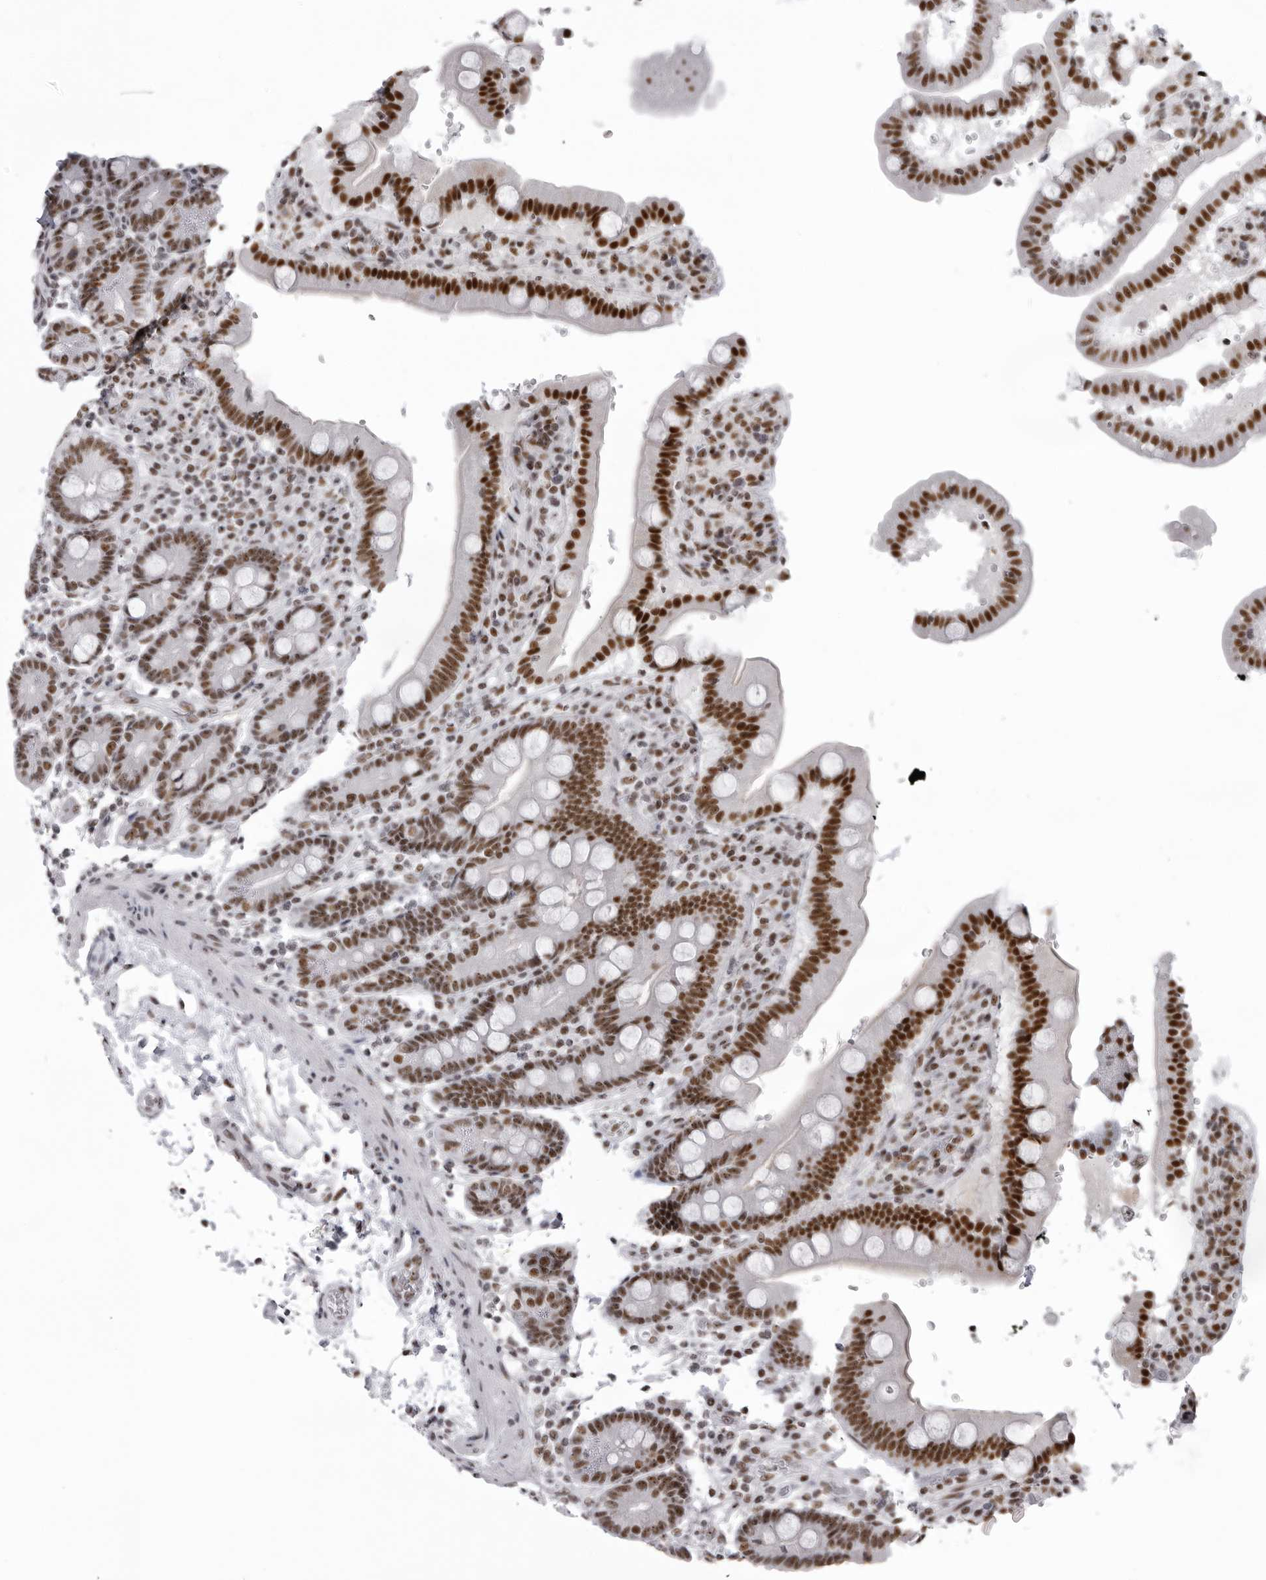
{"staining": {"intensity": "strong", "quantity": ">75%", "location": "nuclear"}, "tissue": "duodenum", "cell_type": "Glandular cells", "image_type": "normal", "snomed": [{"axis": "morphology", "description": "Normal tissue, NOS"}, {"axis": "topography", "description": "Small intestine, NOS"}], "caption": "The histopathology image displays immunohistochemical staining of benign duodenum. There is strong nuclear staining is identified in about >75% of glandular cells. Using DAB (3,3'-diaminobenzidine) (brown) and hematoxylin (blue) stains, captured at high magnification using brightfield microscopy.", "gene": "DHX9", "patient": {"sex": "female", "age": 71}}